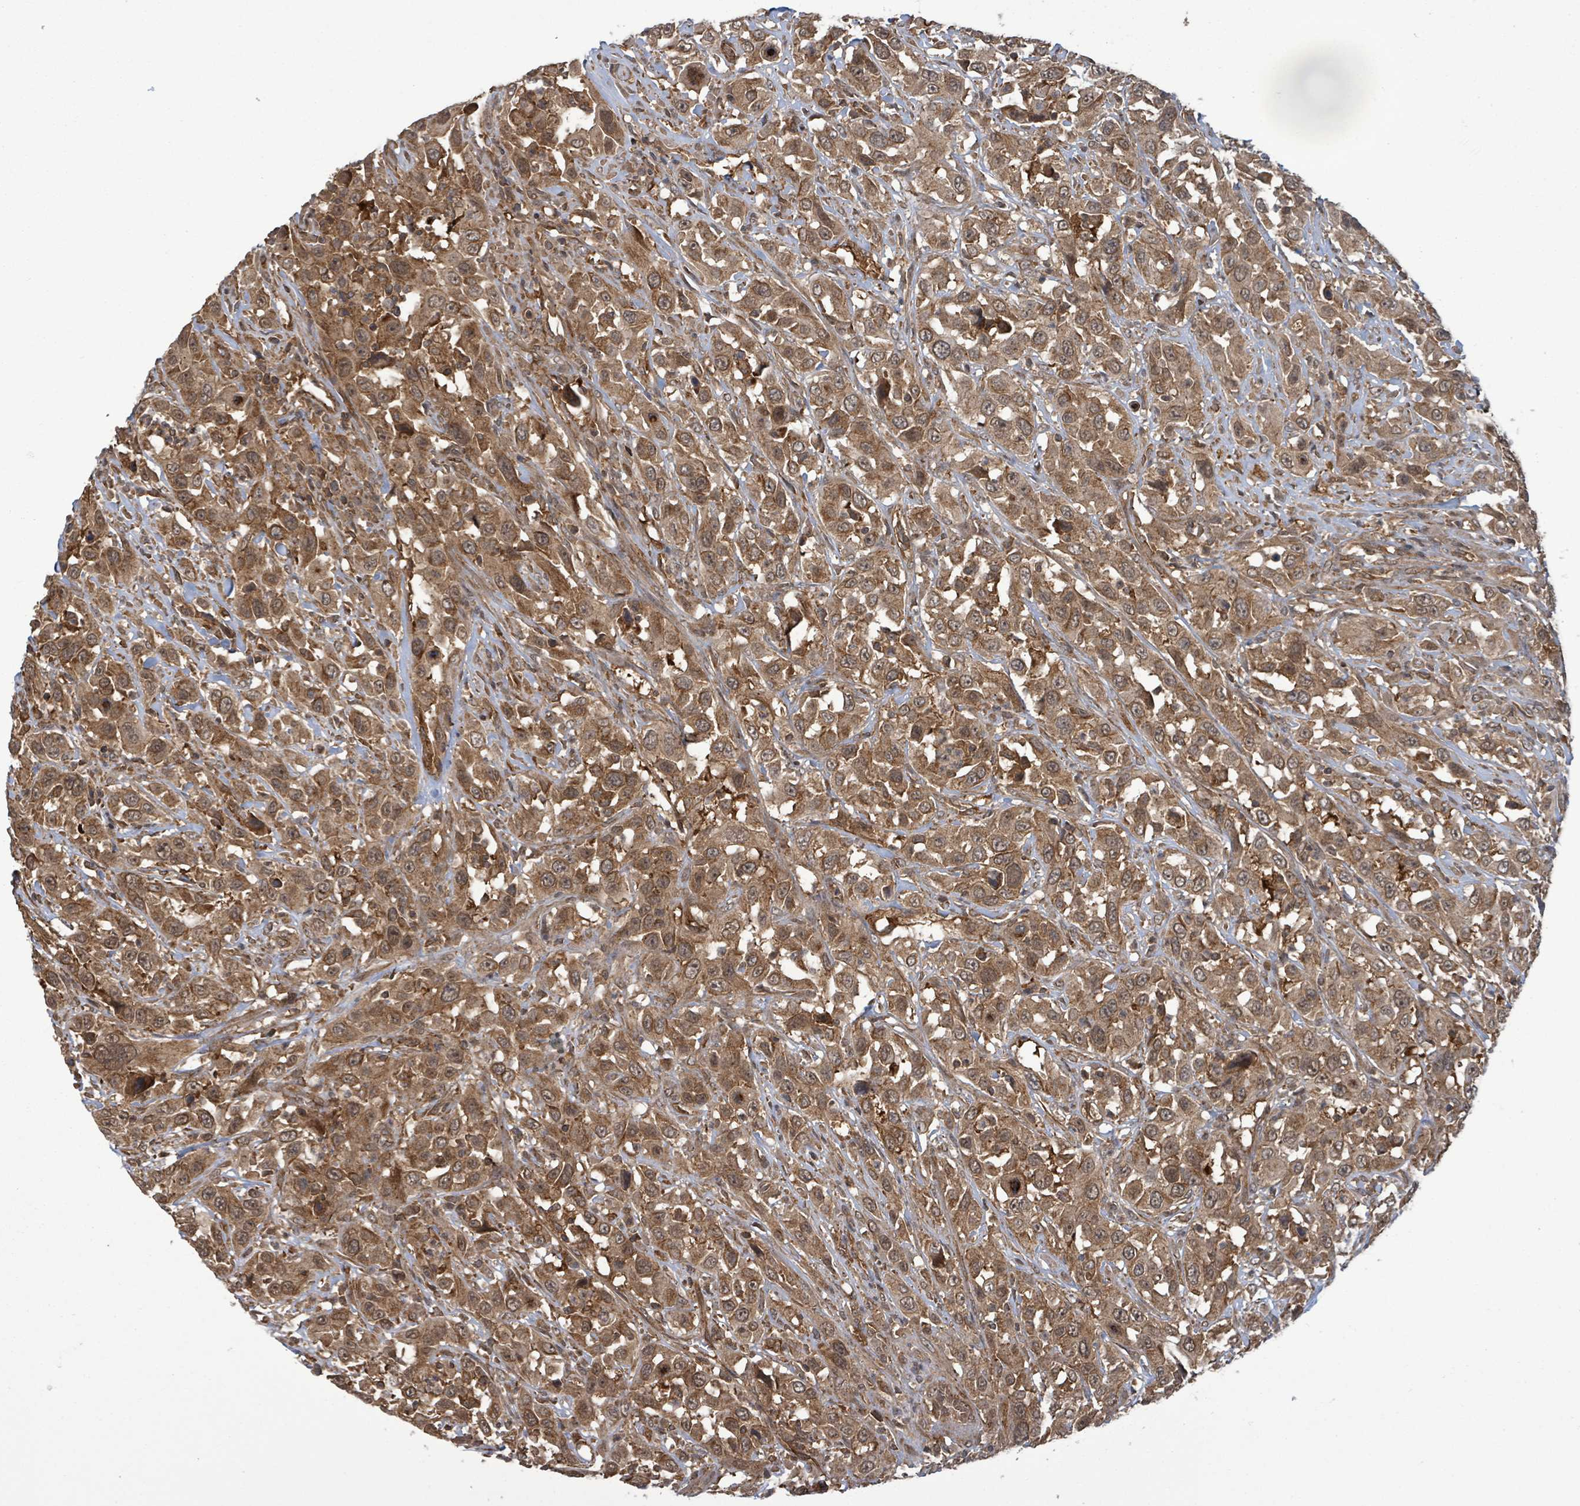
{"staining": {"intensity": "moderate", "quantity": ">75%", "location": "cytoplasmic/membranous"}, "tissue": "urothelial cancer", "cell_type": "Tumor cells", "image_type": "cancer", "snomed": [{"axis": "morphology", "description": "Urothelial carcinoma, High grade"}, {"axis": "topography", "description": "Urinary bladder"}], "caption": "A histopathology image of urothelial cancer stained for a protein exhibits moderate cytoplasmic/membranous brown staining in tumor cells. (Brightfield microscopy of DAB IHC at high magnification).", "gene": "KLC1", "patient": {"sex": "male", "age": 61}}